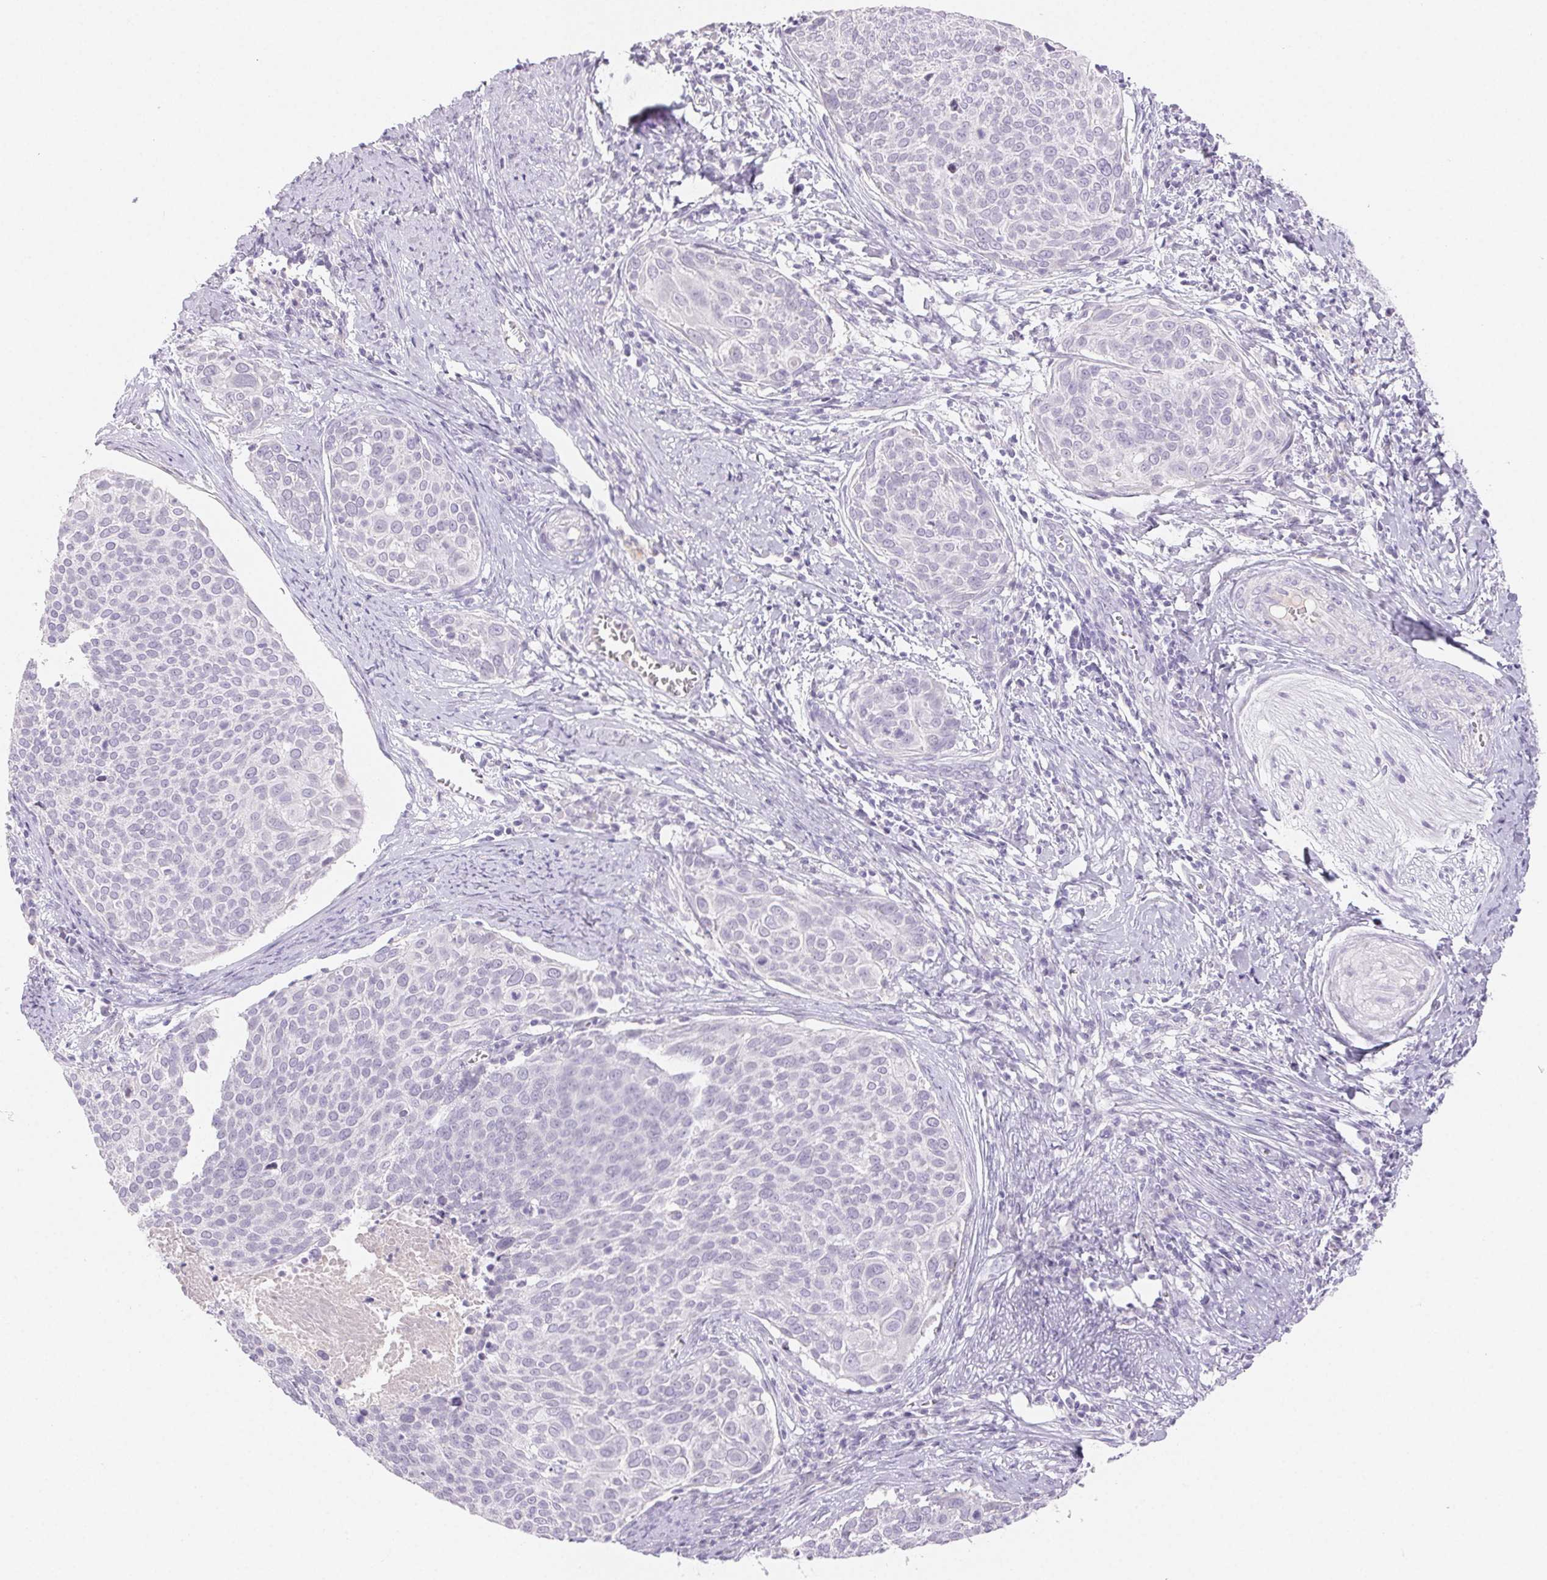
{"staining": {"intensity": "negative", "quantity": "none", "location": "none"}, "tissue": "cervical cancer", "cell_type": "Tumor cells", "image_type": "cancer", "snomed": [{"axis": "morphology", "description": "Squamous cell carcinoma, NOS"}, {"axis": "topography", "description": "Cervix"}], "caption": "Tumor cells are negative for brown protein staining in cervical squamous cell carcinoma.", "gene": "BPIFB2", "patient": {"sex": "female", "age": 39}}